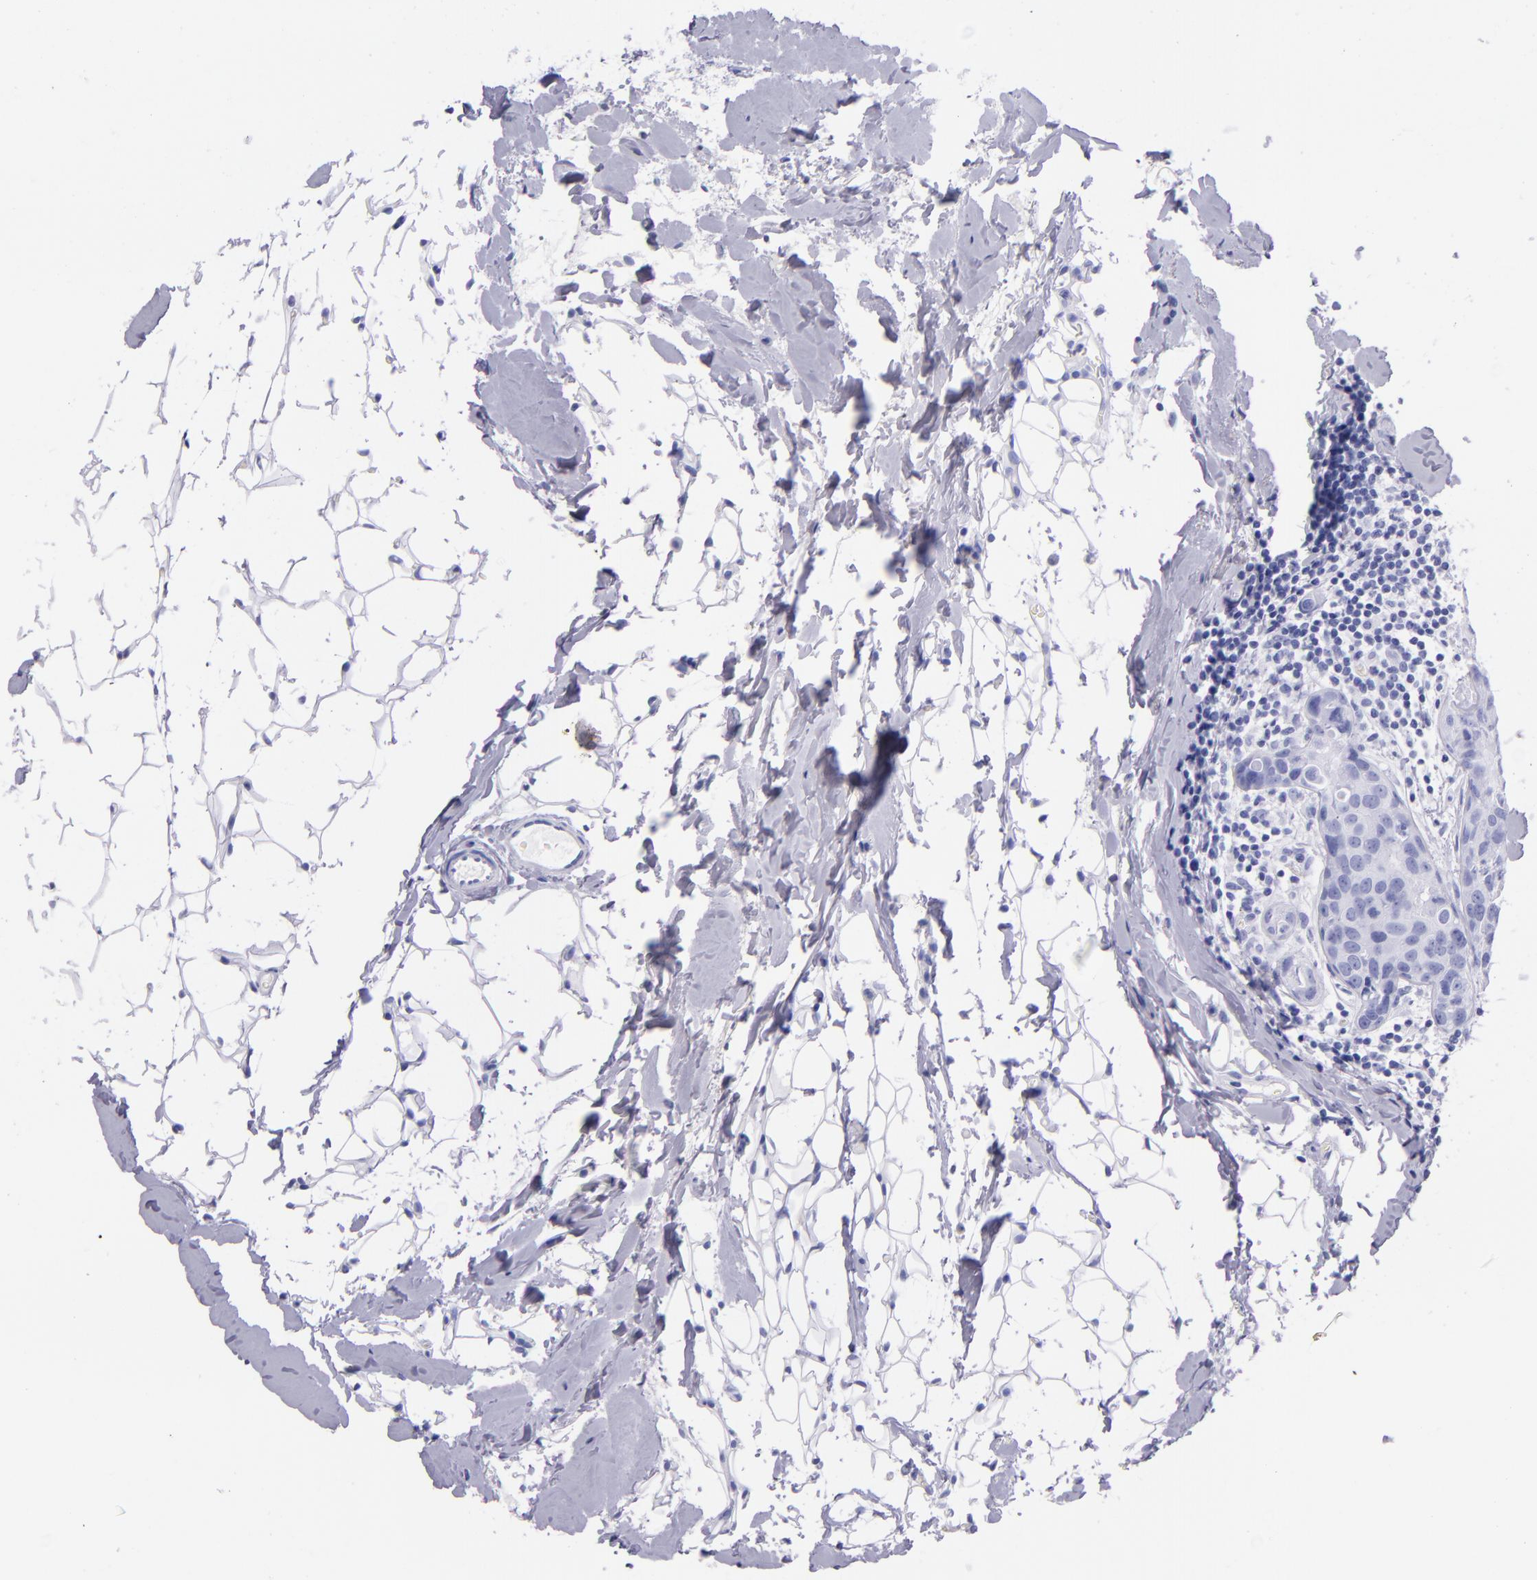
{"staining": {"intensity": "negative", "quantity": "none", "location": "none"}, "tissue": "breast cancer", "cell_type": "Tumor cells", "image_type": "cancer", "snomed": [{"axis": "morphology", "description": "Duct carcinoma"}, {"axis": "topography", "description": "Breast"}], "caption": "This is an IHC image of human breast cancer (invasive ductal carcinoma). There is no staining in tumor cells.", "gene": "SFTPA2", "patient": {"sex": "female", "age": 24}}